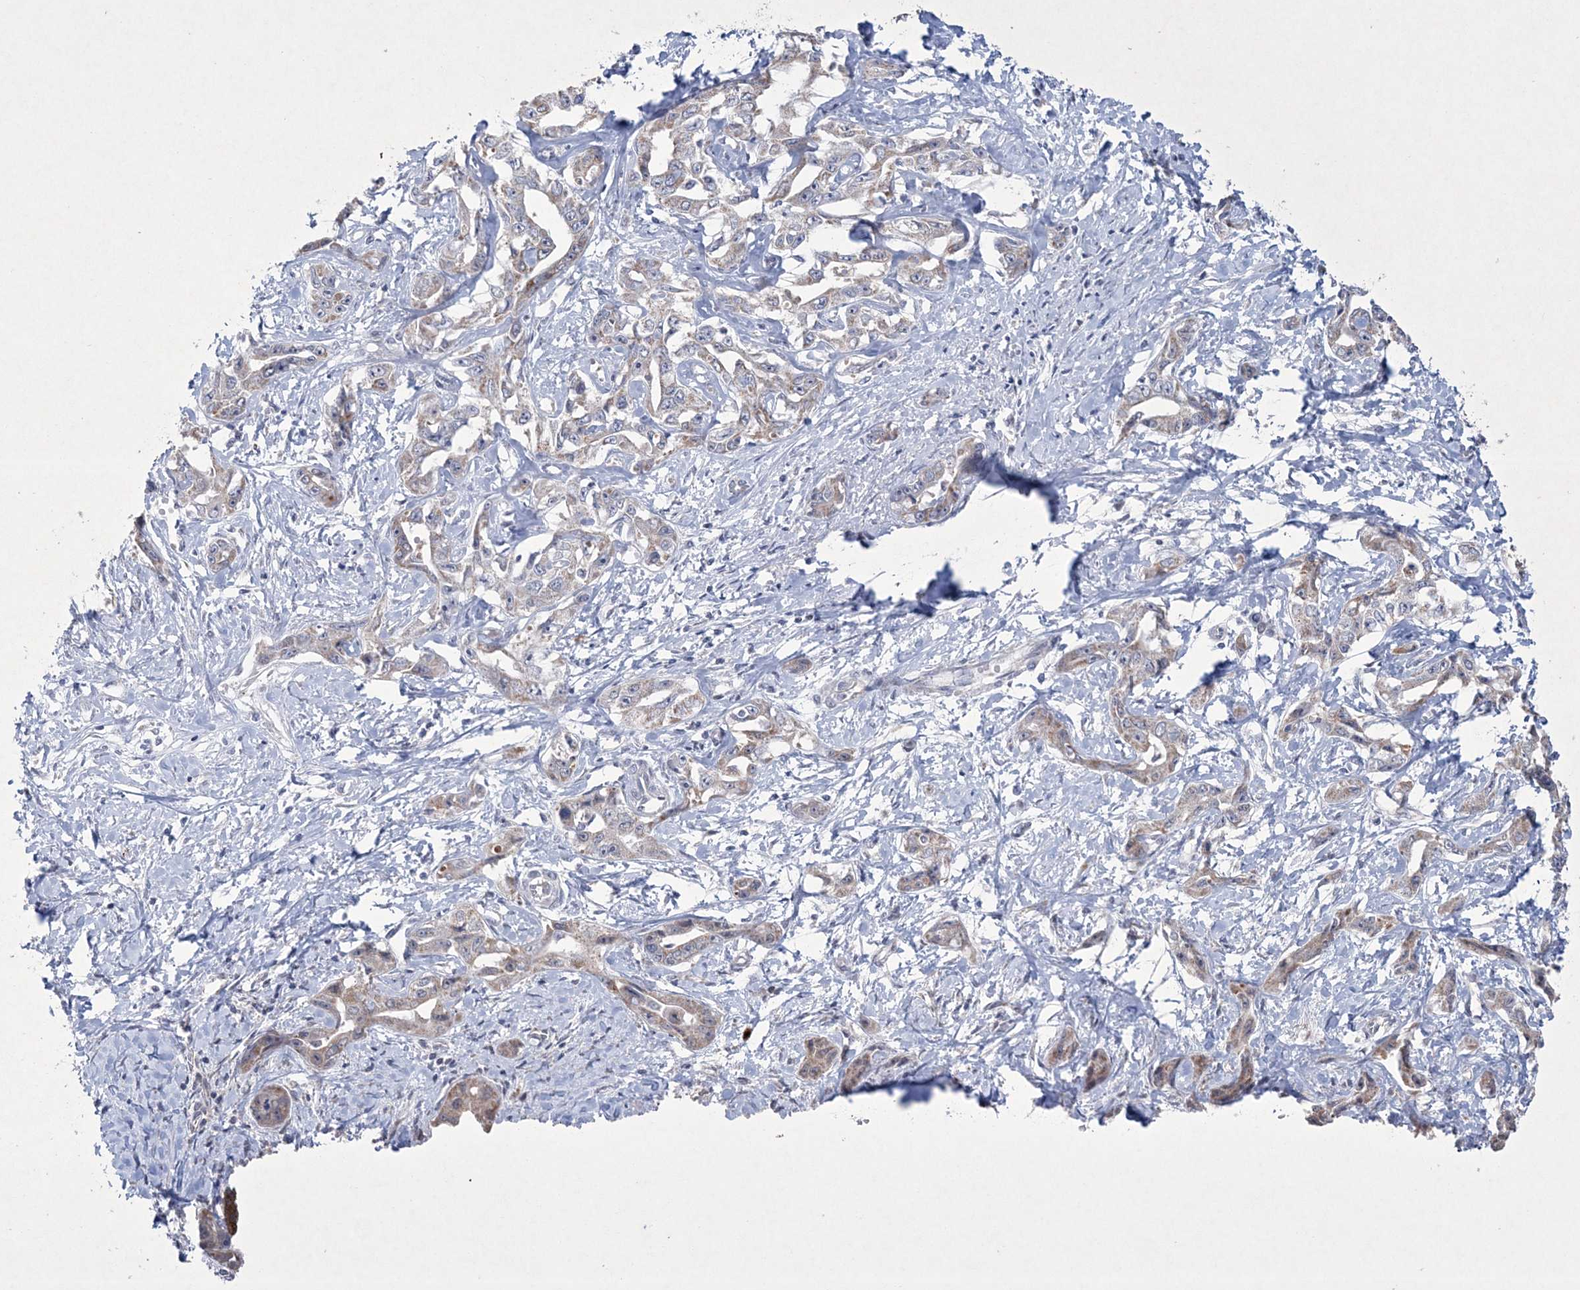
{"staining": {"intensity": "moderate", "quantity": ">75%", "location": "cytoplasmic/membranous"}, "tissue": "liver cancer", "cell_type": "Tumor cells", "image_type": "cancer", "snomed": [{"axis": "morphology", "description": "Cholangiocarcinoma"}, {"axis": "topography", "description": "Liver"}], "caption": "Brown immunohistochemical staining in human liver cancer reveals moderate cytoplasmic/membranous positivity in approximately >75% of tumor cells.", "gene": "CES4A", "patient": {"sex": "male", "age": 59}}